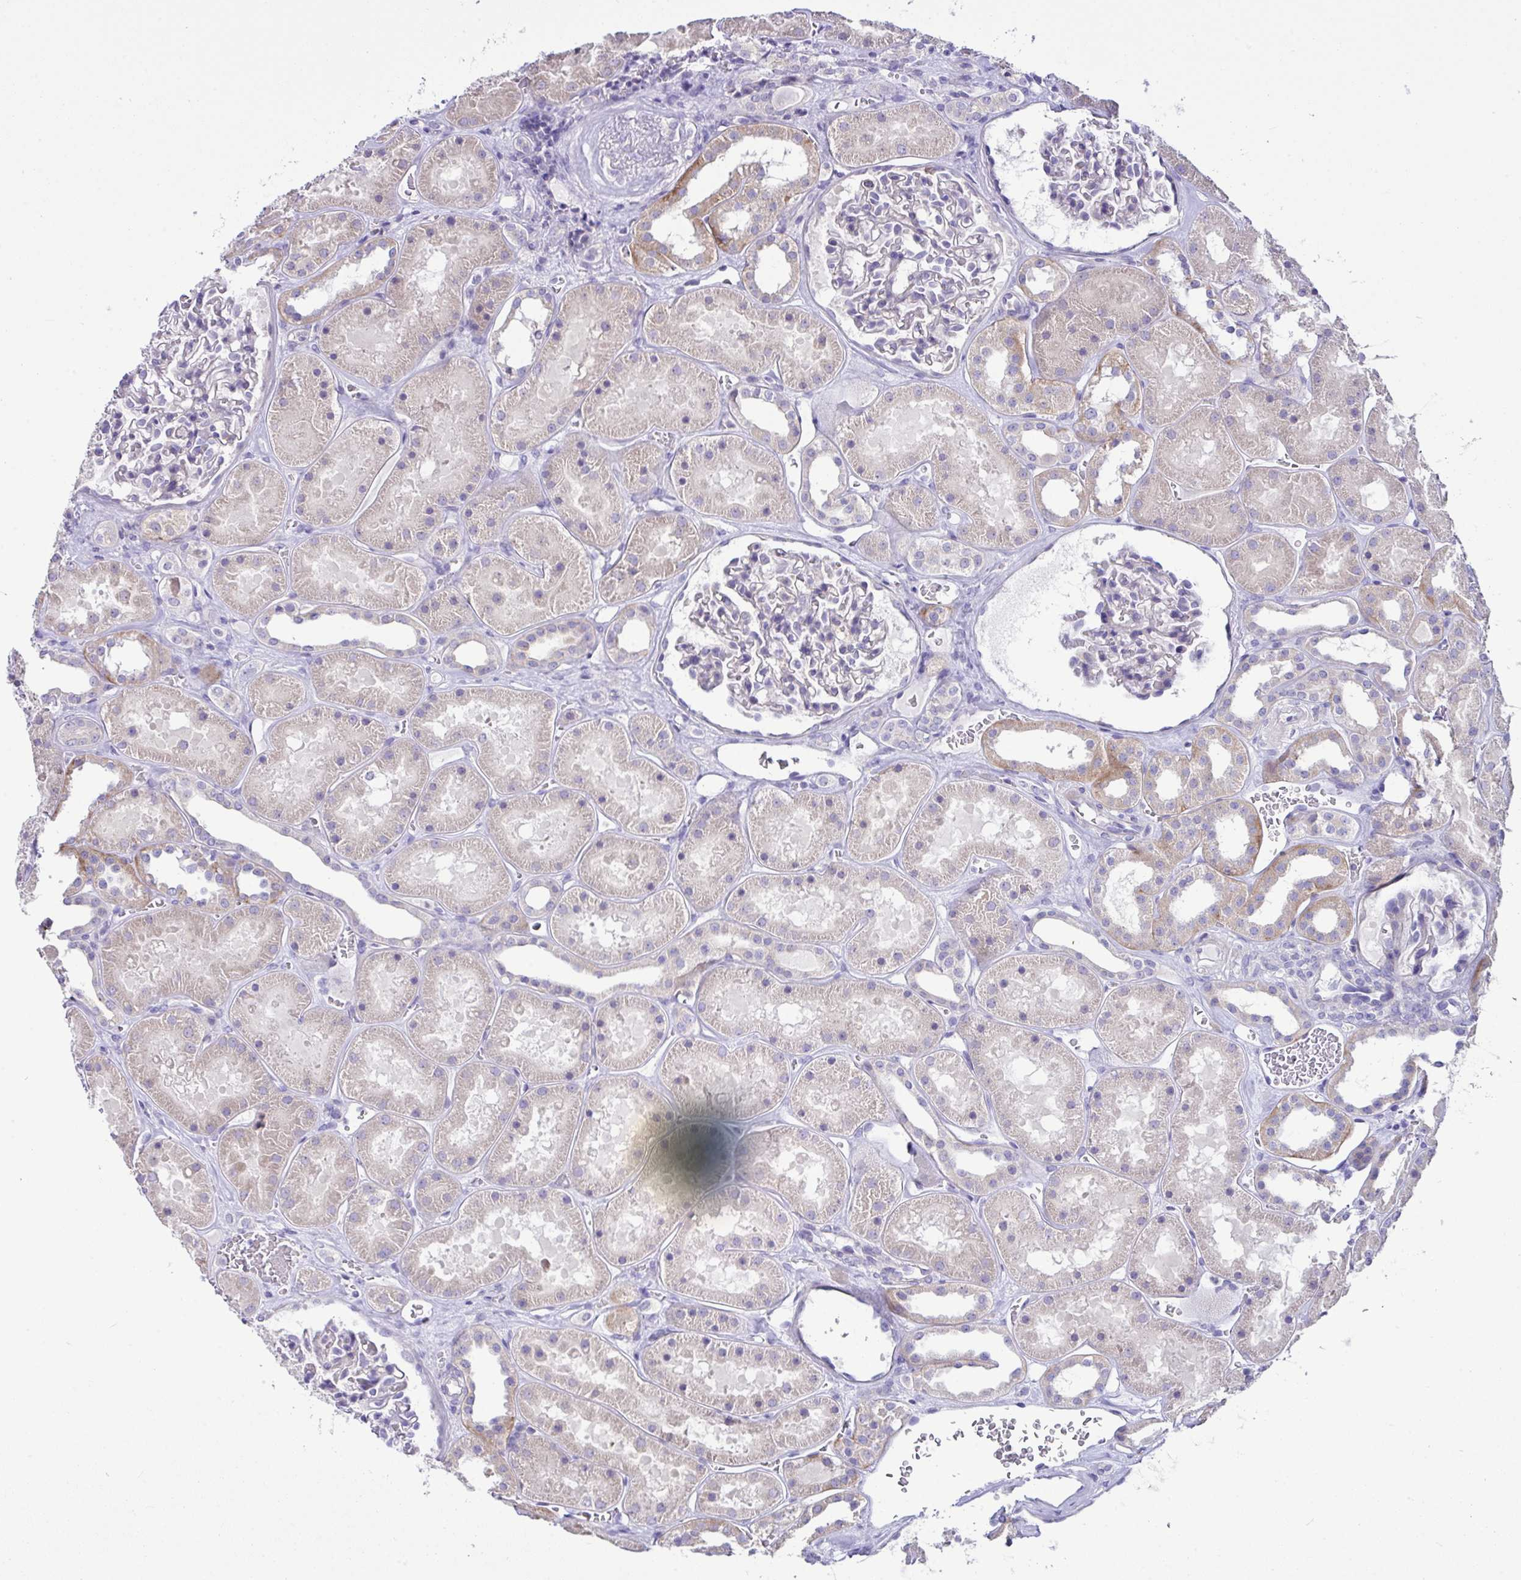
{"staining": {"intensity": "negative", "quantity": "none", "location": "none"}, "tissue": "kidney", "cell_type": "Cells in glomeruli", "image_type": "normal", "snomed": [{"axis": "morphology", "description": "Normal tissue, NOS"}, {"axis": "topography", "description": "Kidney"}], "caption": "Immunohistochemistry (IHC) micrograph of normal kidney stained for a protein (brown), which displays no positivity in cells in glomeruli.", "gene": "D2HGDH", "patient": {"sex": "female", "age": 41}}